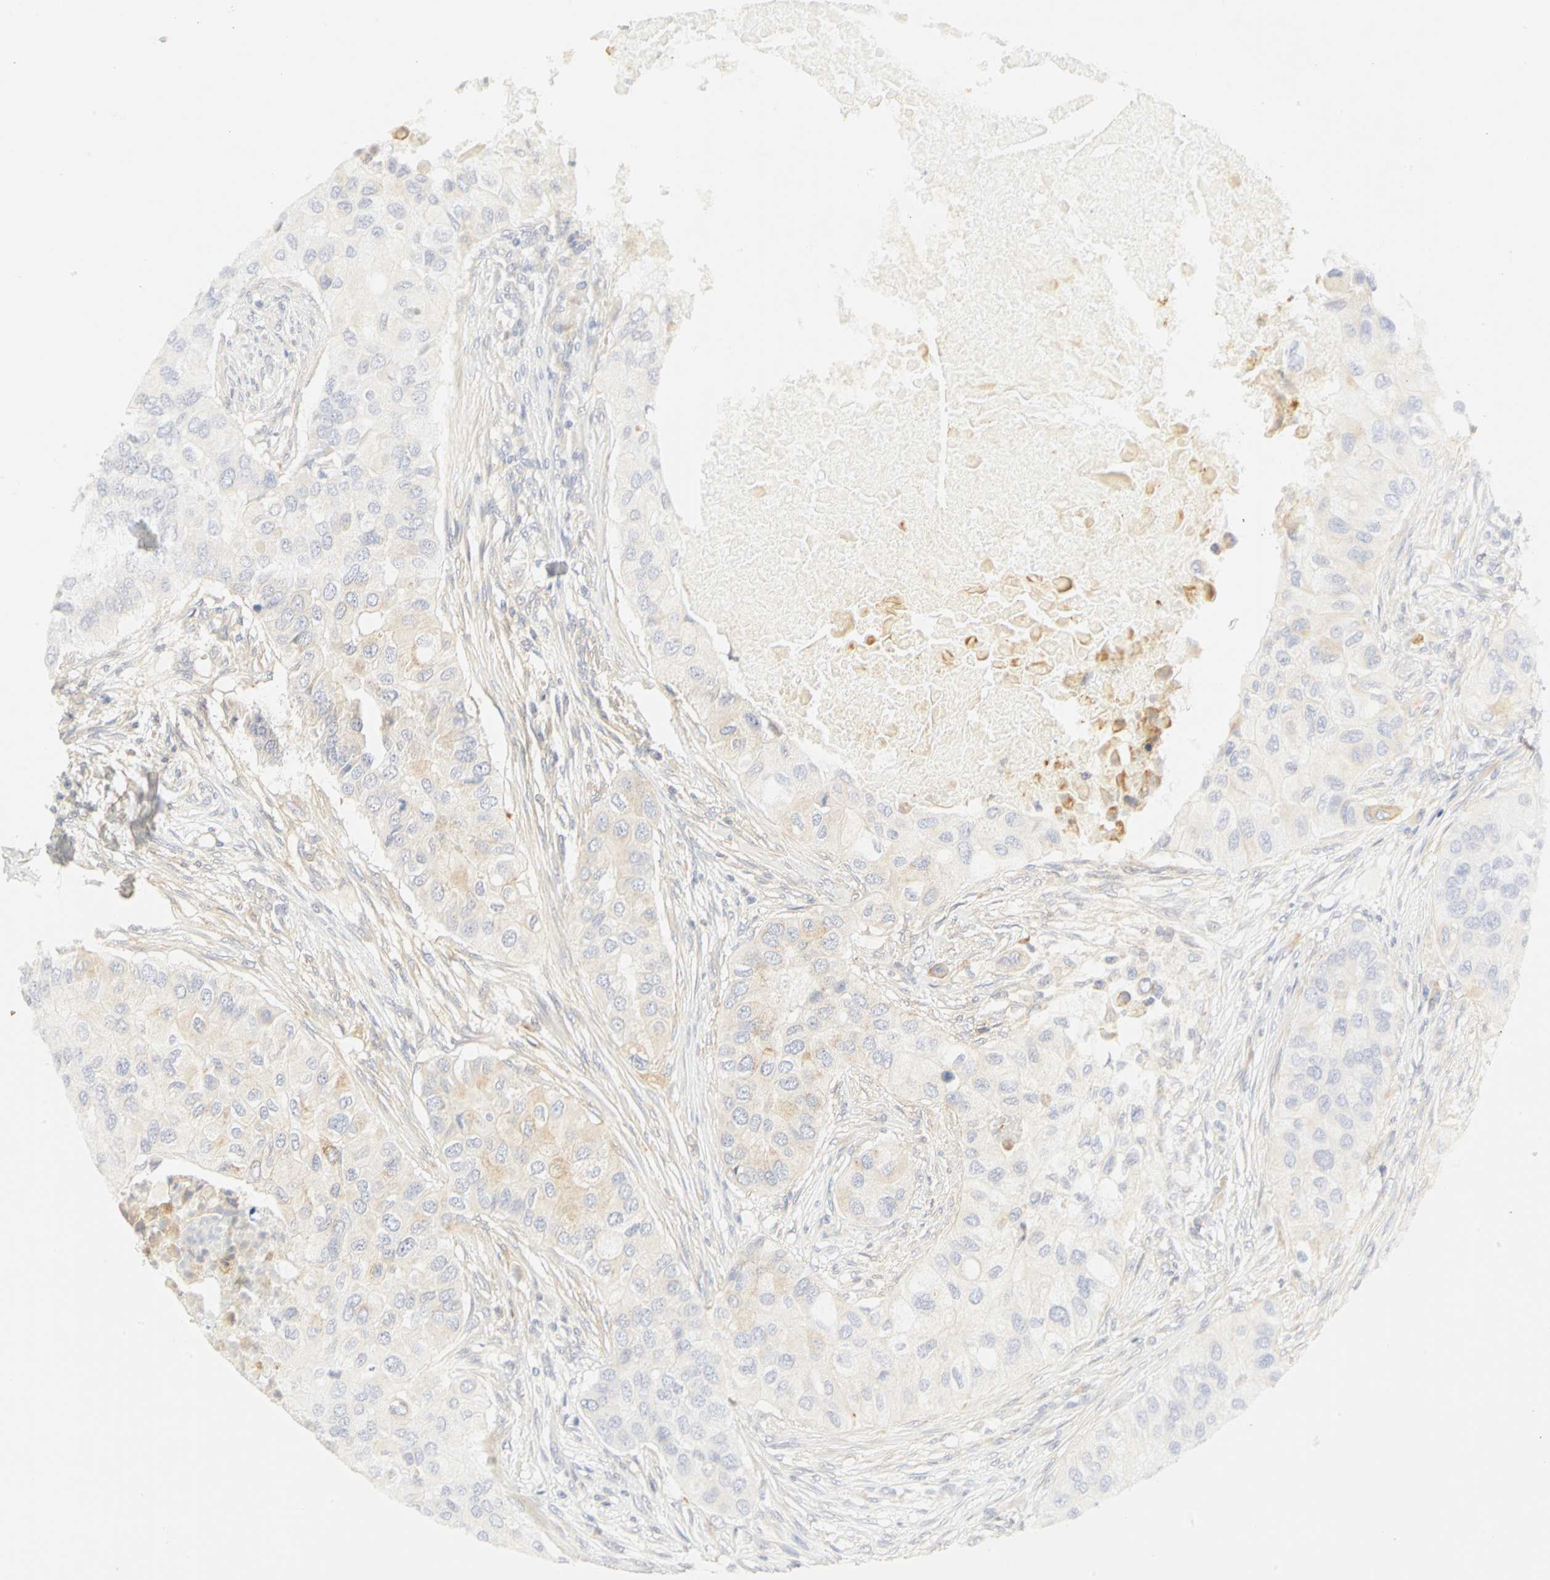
{"staining": {"intensity": "weak", "quantity": "25%-75%", "location": "cytoplasmic/membranous"}, "tissue": "breast cancer", "cell_type": "Tumor cells", "image_type": "cancer", "snomed": [{"axis": "morphology", "description": "Normal tissue, NOS"}, {"axis": "morphology", "description": "Duct carcinoma"}, {"axis": "topography", "description": "Breast"}], "caption": "The photomicrograph demonstrates staining of intraductal carcinoma (breast), revealing weak cytoplasmic/membranous protein expression (brown color) within tumor cells. The staining was performed using DAB (3,3'-diaminobenzidine), with brown indicating positive protein expression. Nuclei are stained blue with hematoxylin.", "gene": "GNRH2", "patient": {"sex": "female", "age": 49}}